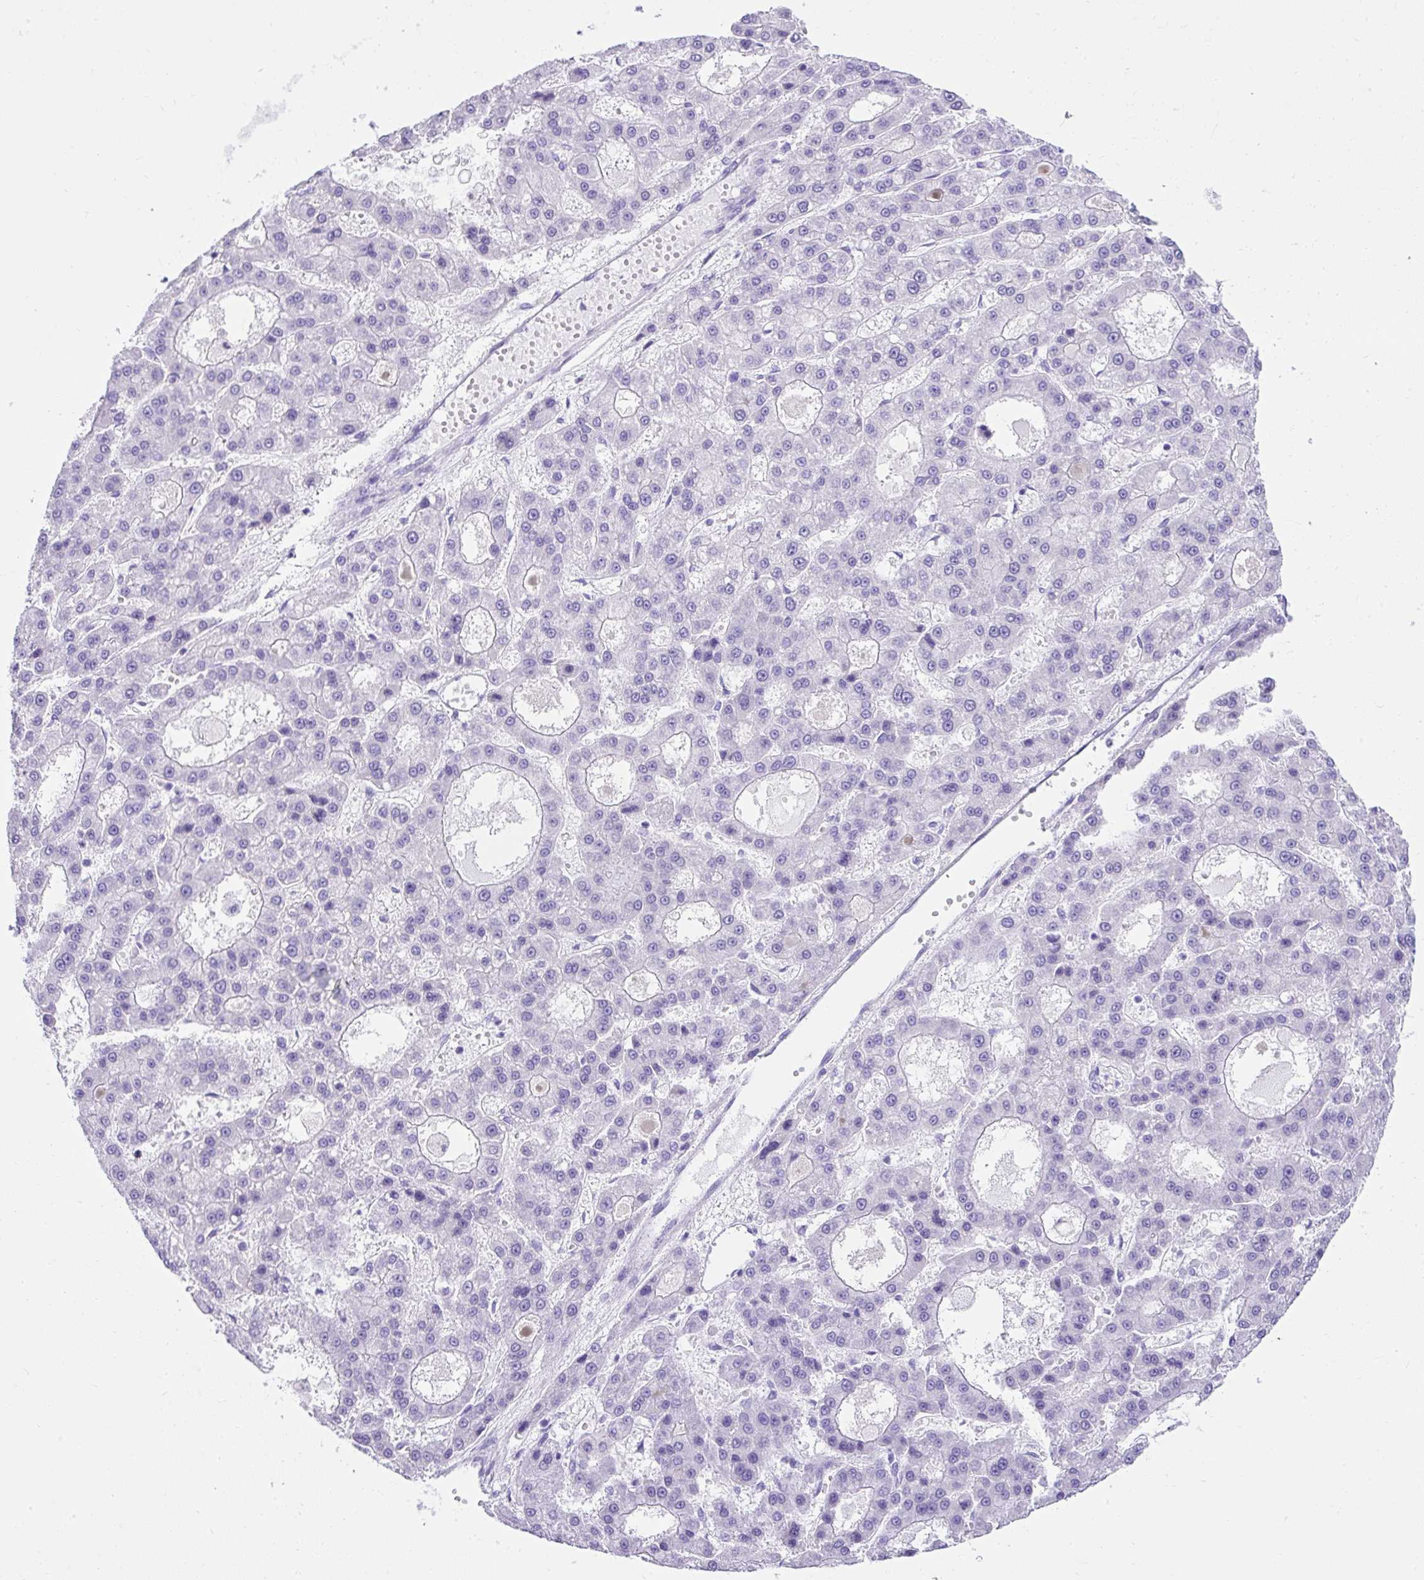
{"staining": {"intensity": "negative", "quantity": "none", "location": "none"}, "tissue": "liver cancer", "cell_type": "Tumor cells", "image_type": "cancer", "snomed": [{"axis": "morphology", "description": "Carcinoma, Hepatocellular, NOS"}, {"axis": "topography", "description": "Liver"}], "caption": "Histopathology image shows no significant protein positivity in tumor cells of liver cancer (hepatocellular carcinoma).", "gene": "KRT12", "patient": {"sex": "male", "age": 70}}